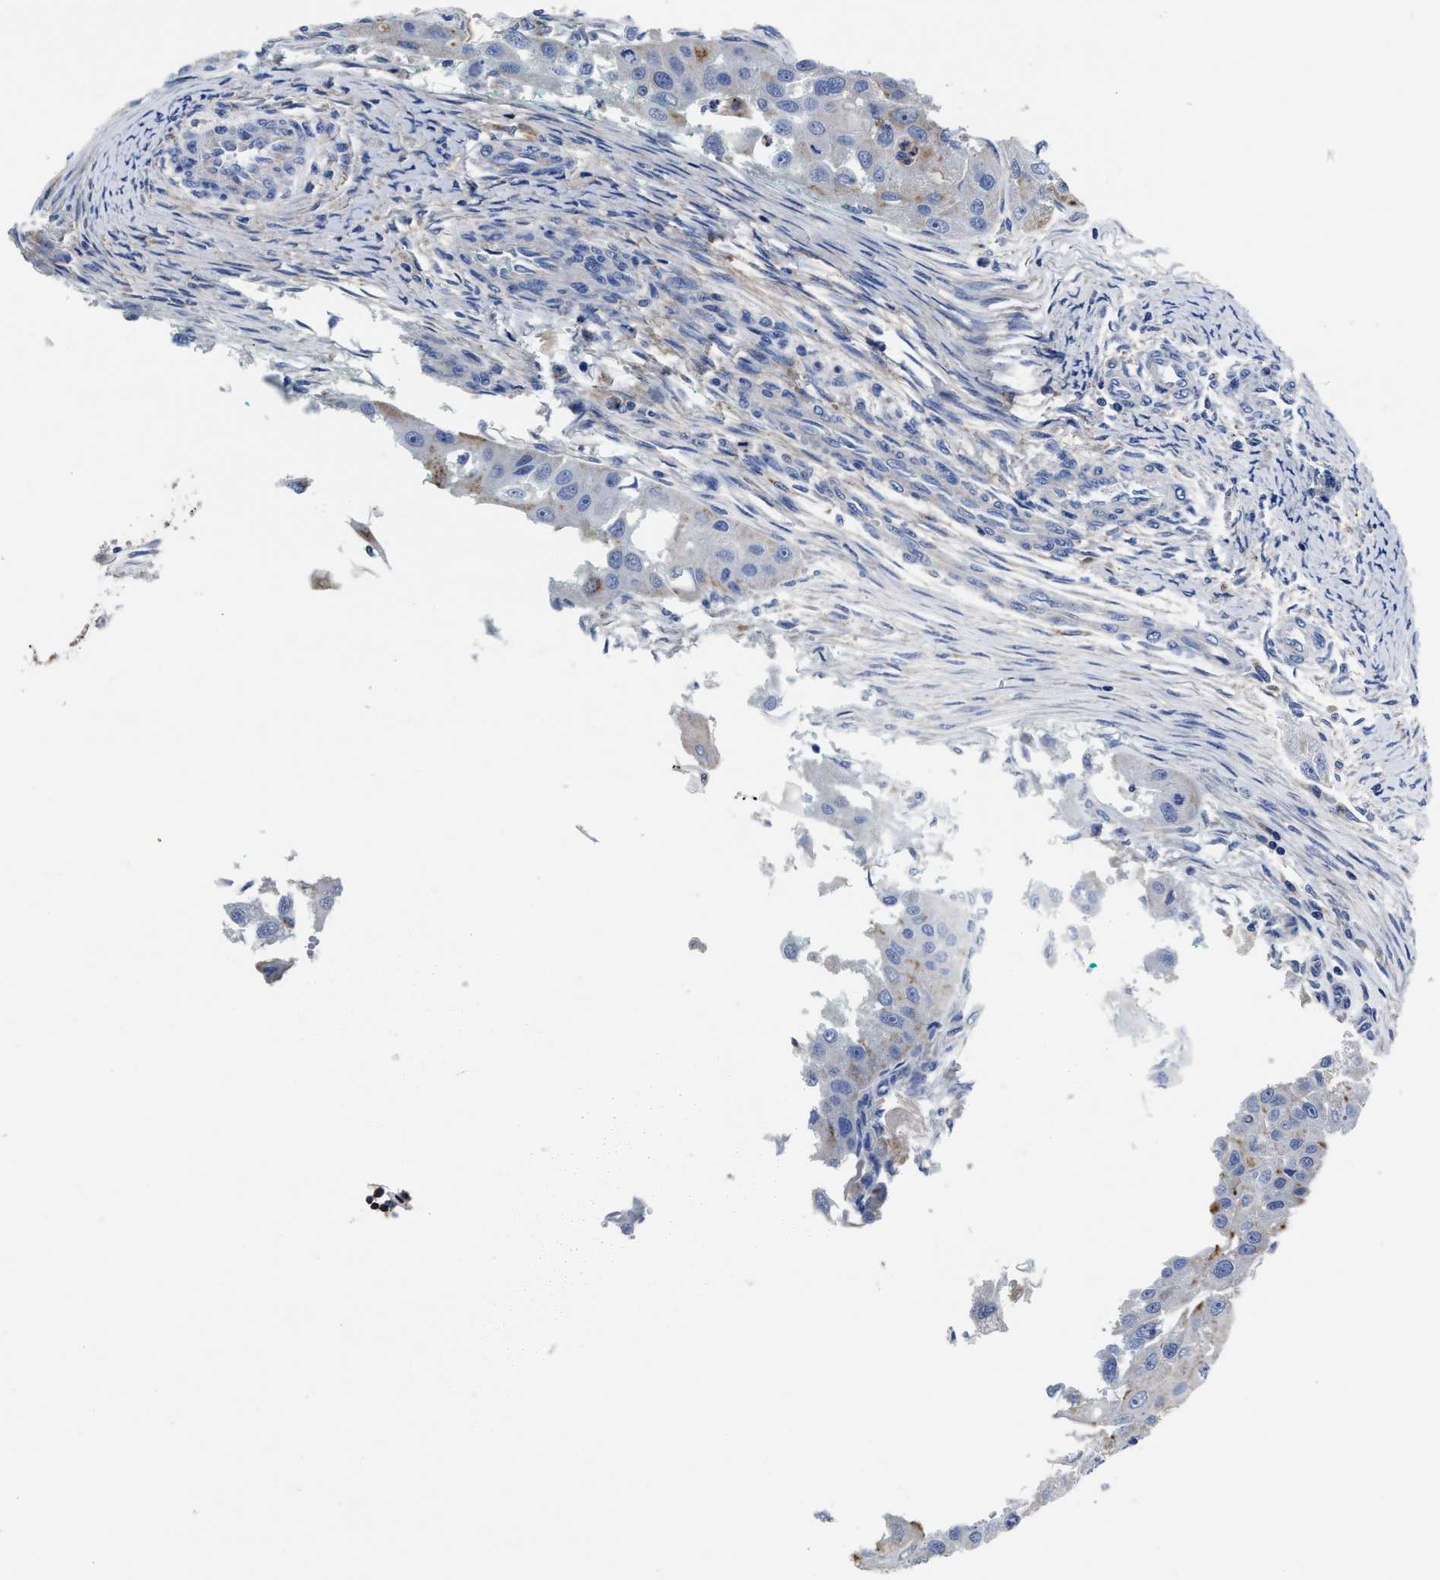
{"staining": {"intensity": "negative", "quantity": "none", "location": "none"}, "tissue": "head and neck cancer", "cell_type": "Tumor cells", "image_type": "cancer", "snomed": [{"axis": "morphology", "description": "Normal tissue, NOS"}, {"axis": "morphology", "description": "Squamous cell carcinoma, NOS"}, {"axis": "topography", "description": "Skeletal muscle"}, {"axis": "topography", "description": "Head-Neck"}], "caption": "A histopathology image of head and neck cancer (squamous cell carcinoma) stained for a protein shows no brown staining in tumor cells. (DAB (3,3'-diaminobenzidine) immunohistochemistry with hematoxylin counter stain).", "gene": "LAMTOR4", "patient": {"sex": "male", "age": 51}}